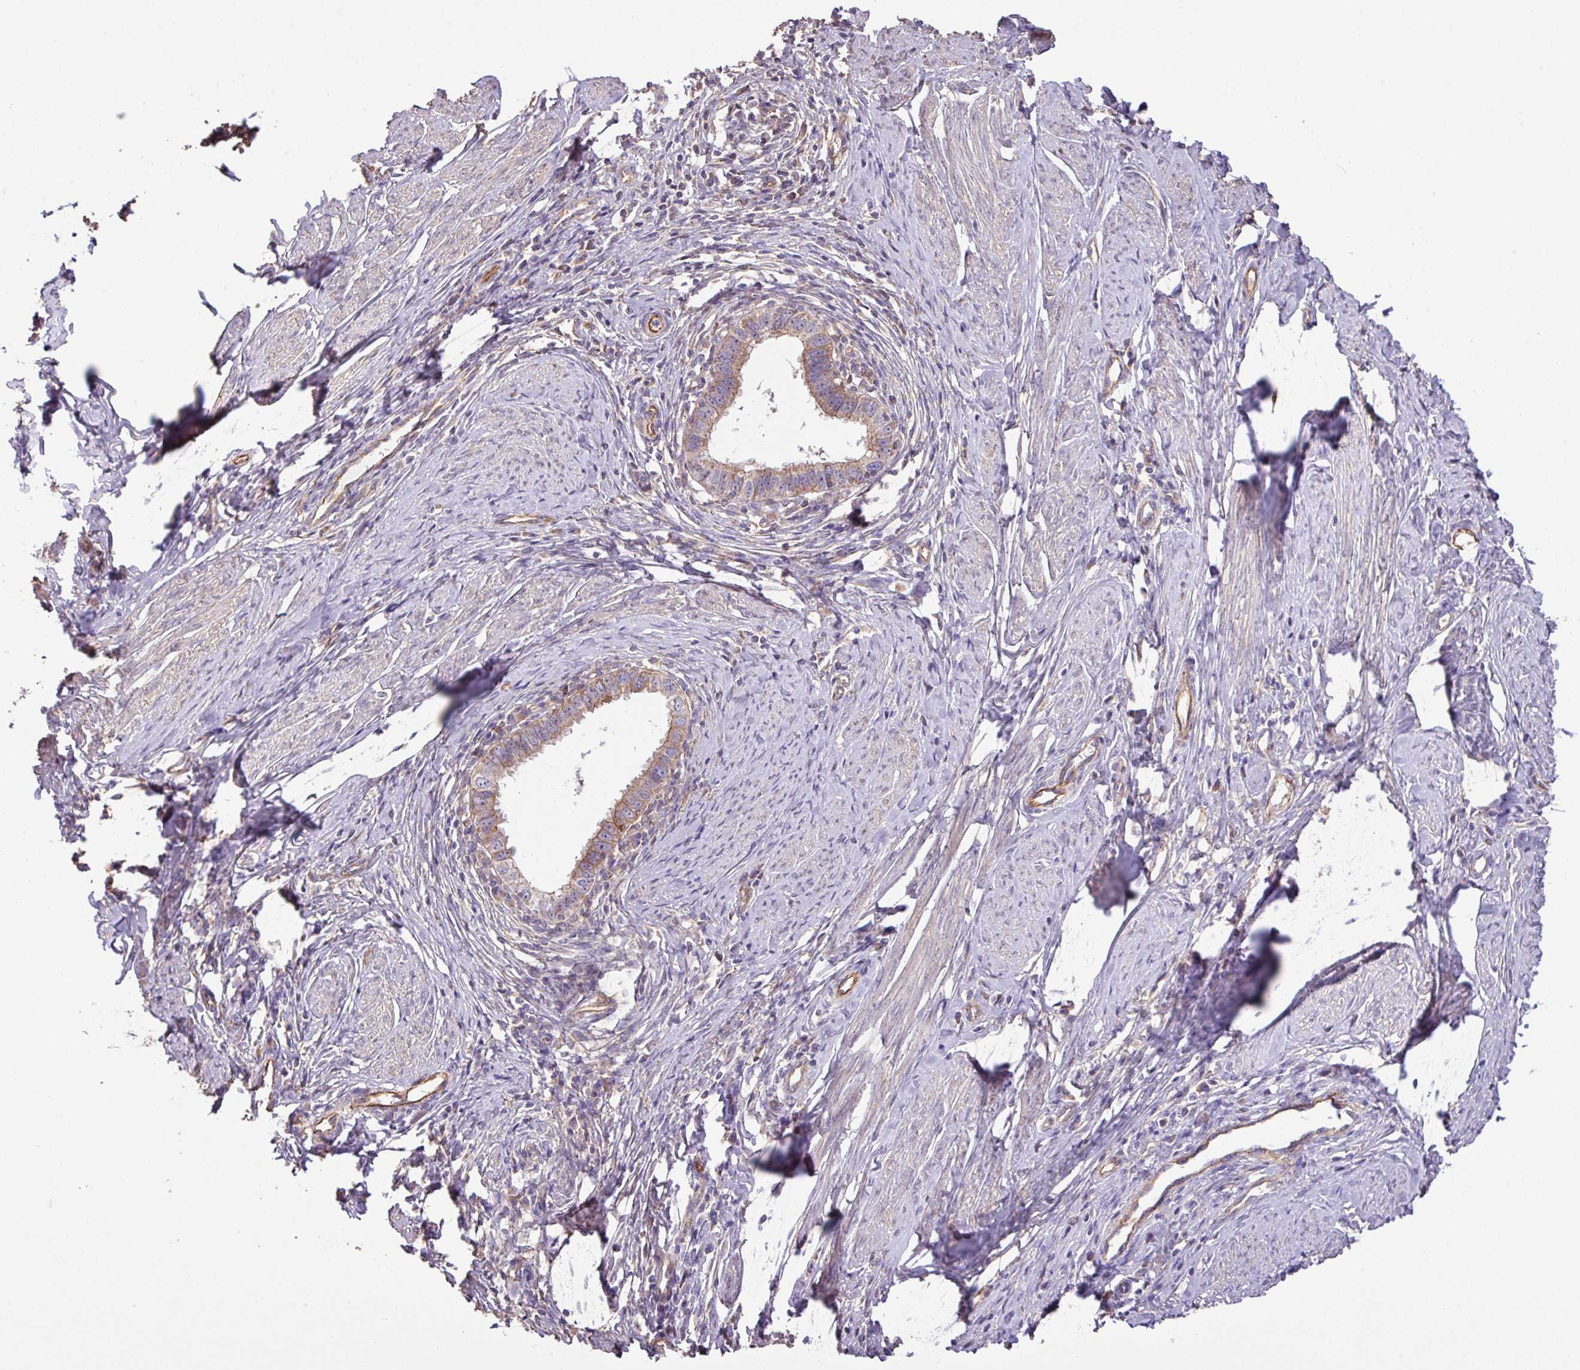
{"staining": {"intensity": "moderate", "quantity": "25%-75%", "location": "cytoplasmic/membranous"}, "tissue": "cervical cancer", "cell_type": "Tumor cells", "image_type": "cancer", "snomed": [{"axis": "morphology", "description": "Adenocarcinoma, NOS"}, {"axis": "topography", "description": "Cervix"}], "caption": "Human adenocarcinoma (cervical) stained with a protein marker shows moderate staining in tumor cells.", "gene": "LRRC53", "patient": {"sex": "female", "age": 36}}